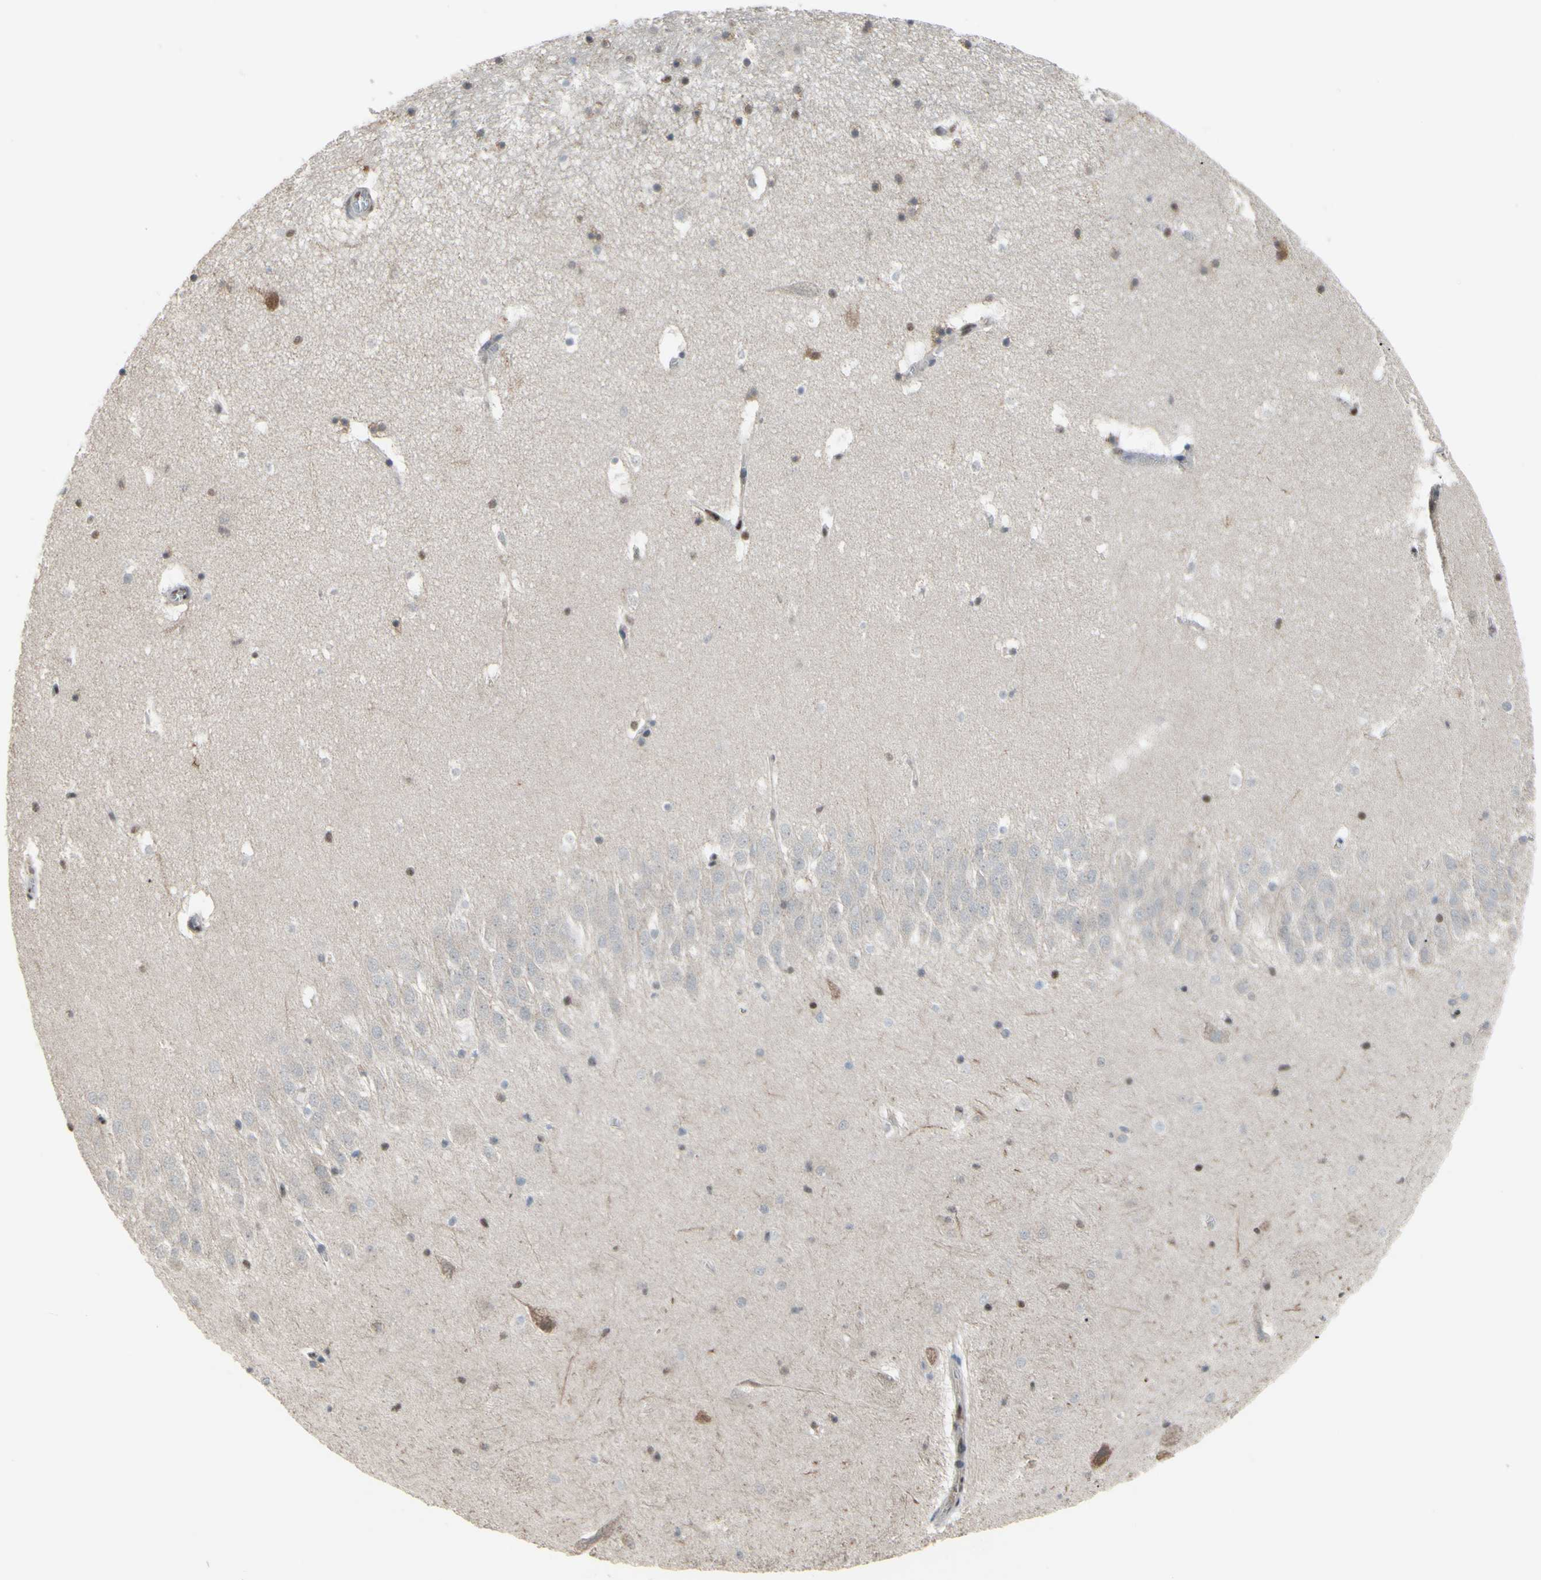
{"staining": {"intensity": "moderate", "quantity": "25%-75%", "location": "cytoplasmic/membranous,nuclear"}, "tissue": "hippocampus", "cell_type": "Glial cells", "image_type": "normal", "snomed": [{"axis": "morphology", "description": "Normal tissue, NOS"}, {"axis": "topography", "description": "Hippocampus"}], "caption": "Hippocampus stained with DAB (3,3'-diaminobenzidine) immunohistochemistry shows medium levels of moderate cytoplasmic/membranous,nuclear positivity in approximately 25%-75% of glial cells.", "gene": "SP4", "patient": {"sex": "male", "age": 45}}